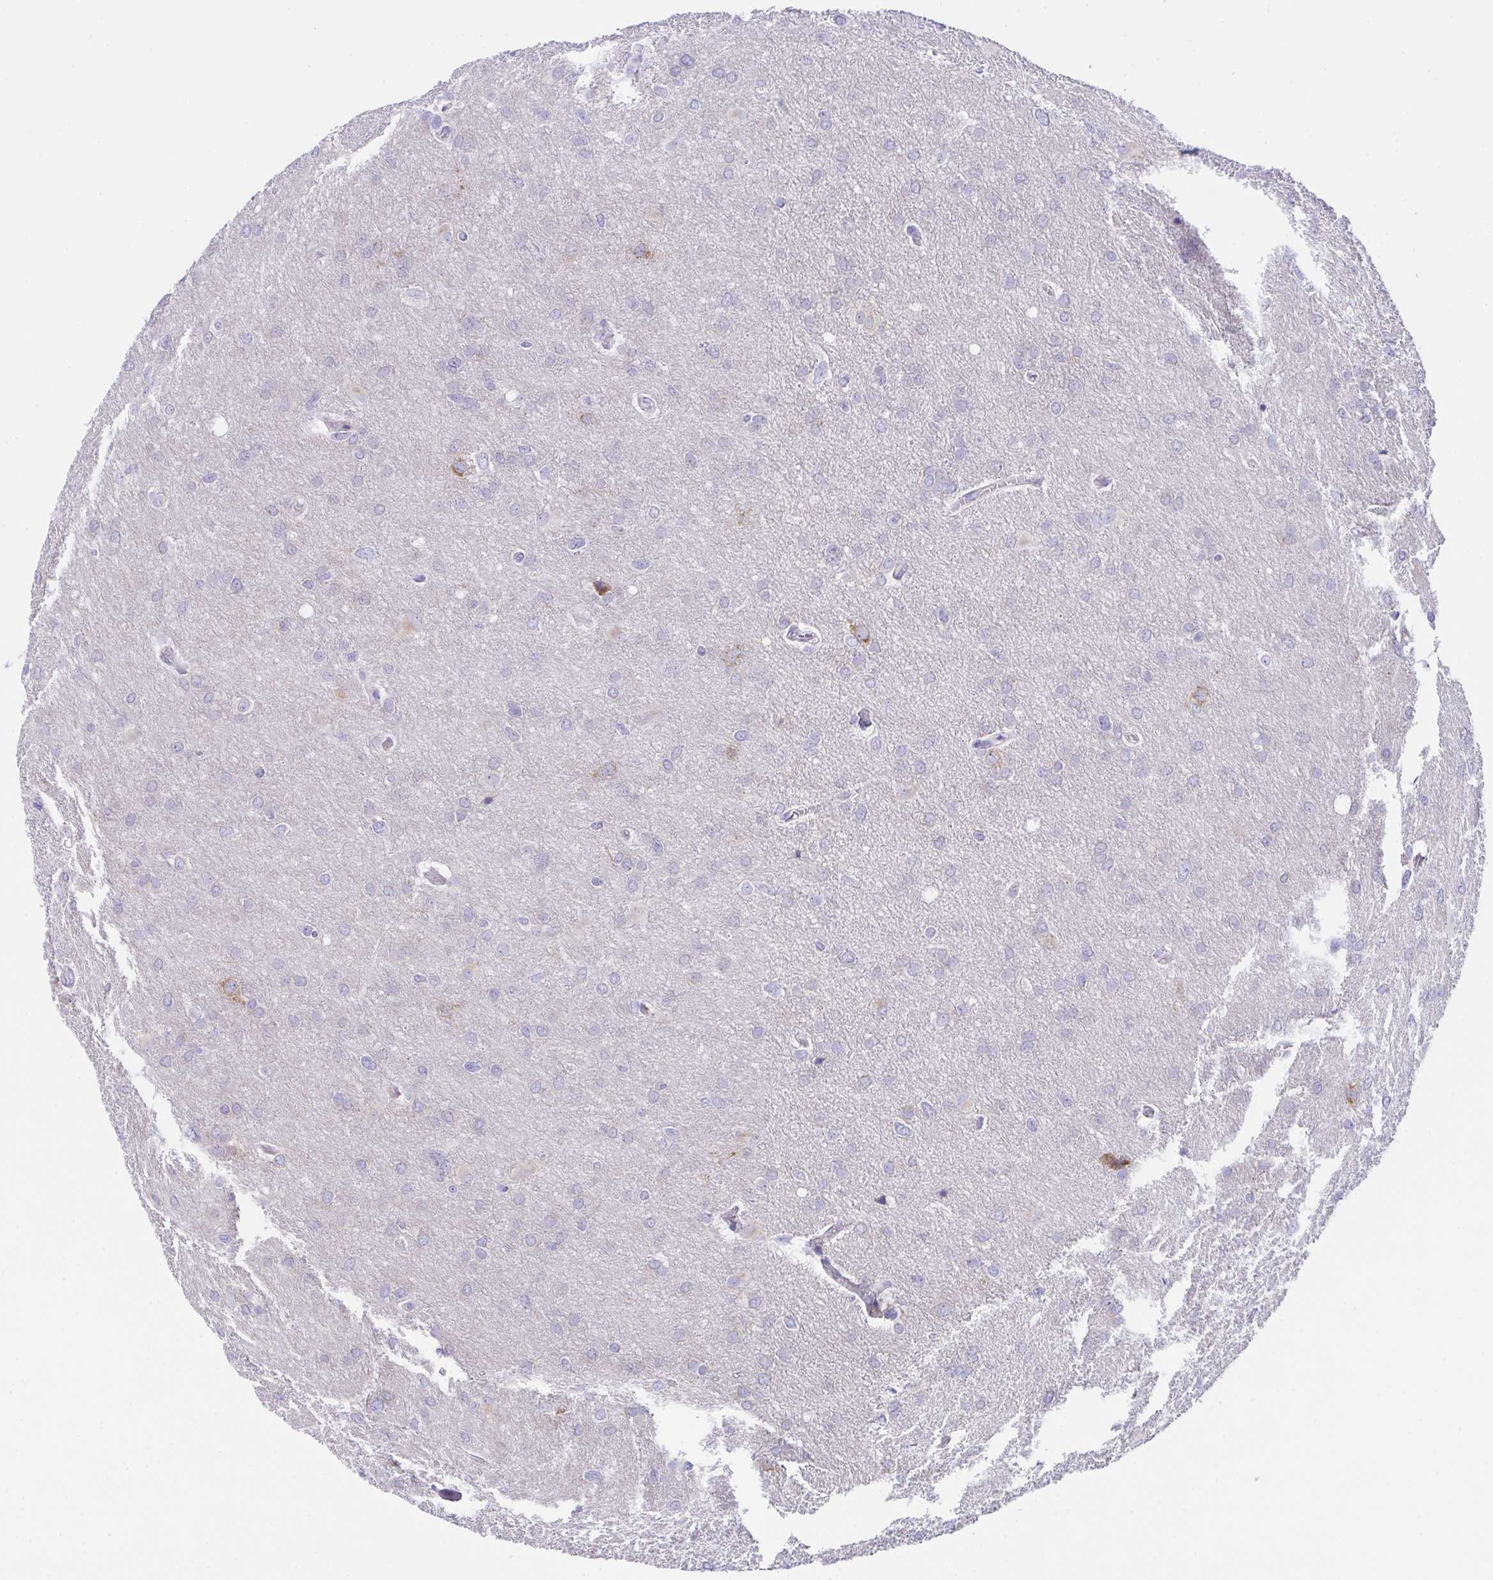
{"staining": {"intensity": "negative", "quantity": "none", "location": "none"}, "tissue": "glioma", "cell_type": "Tumor cells", "image_type": "cancer", "snomed": [{"axis": "morphology", "description": "Glioma, malignant, High grade"}, {"axis": "topography", "description": "Brain"}], "caption": "IHC photomicrograph of human malignant glioma (high-grade) stained for a protein (brown), which exhibits no staining in tumor cells.", "gene": "MIA3", "patient": {"sex": "male", "age": 53}}